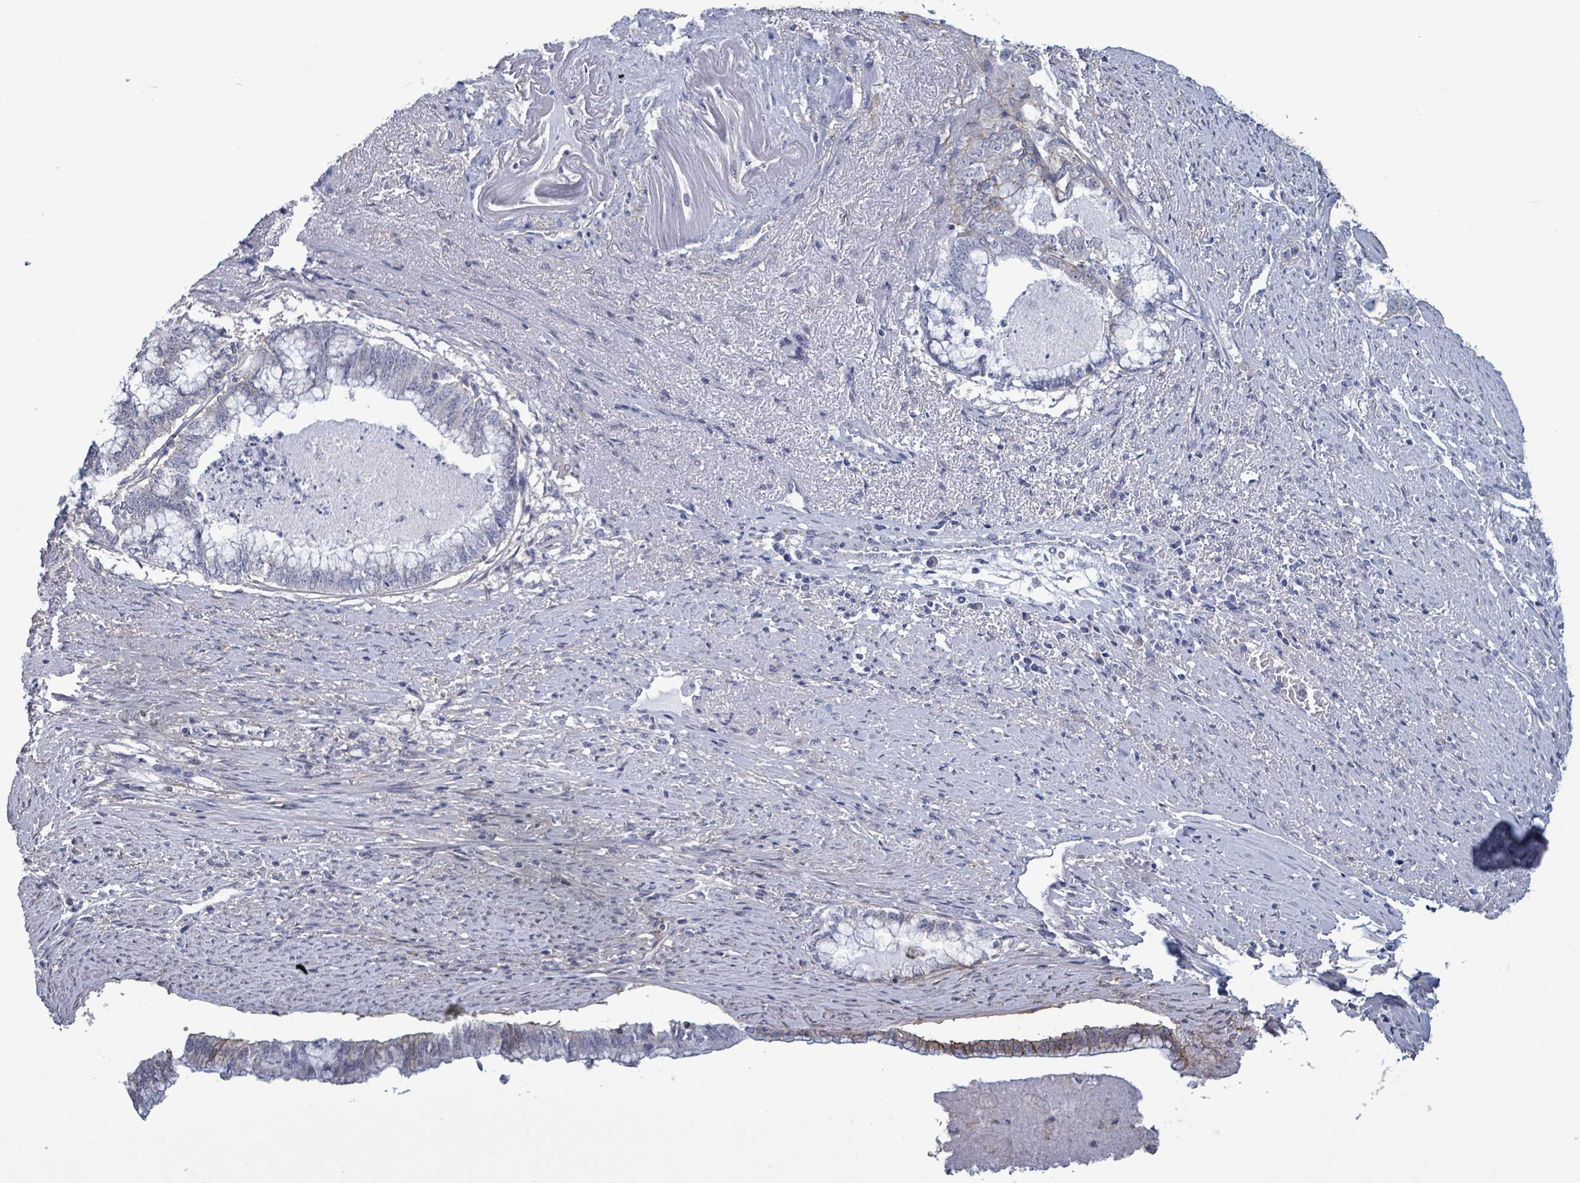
{"staining": {"intensity": "moderate", "quantity": "<25%", "location": "cytoplasmic/membranous"}, "tissue": "endometrial cancer", "cell_type": "Tumor cells", "image_type": "cancer", "snomed": [{"axis": "morphology", "description": "Adenocarcinoma, NOS"}, {"axis": "topography", "description": "Endometrium"}], "caption": "Tumor cells demonstrate low levels of moderate cytoplasmic/membranous positivity in approximately <25% of cells in endometrial cancer (adenocarcinoma).", "gene": "BSG", "patient": {"sex": "female", "age": 79}}